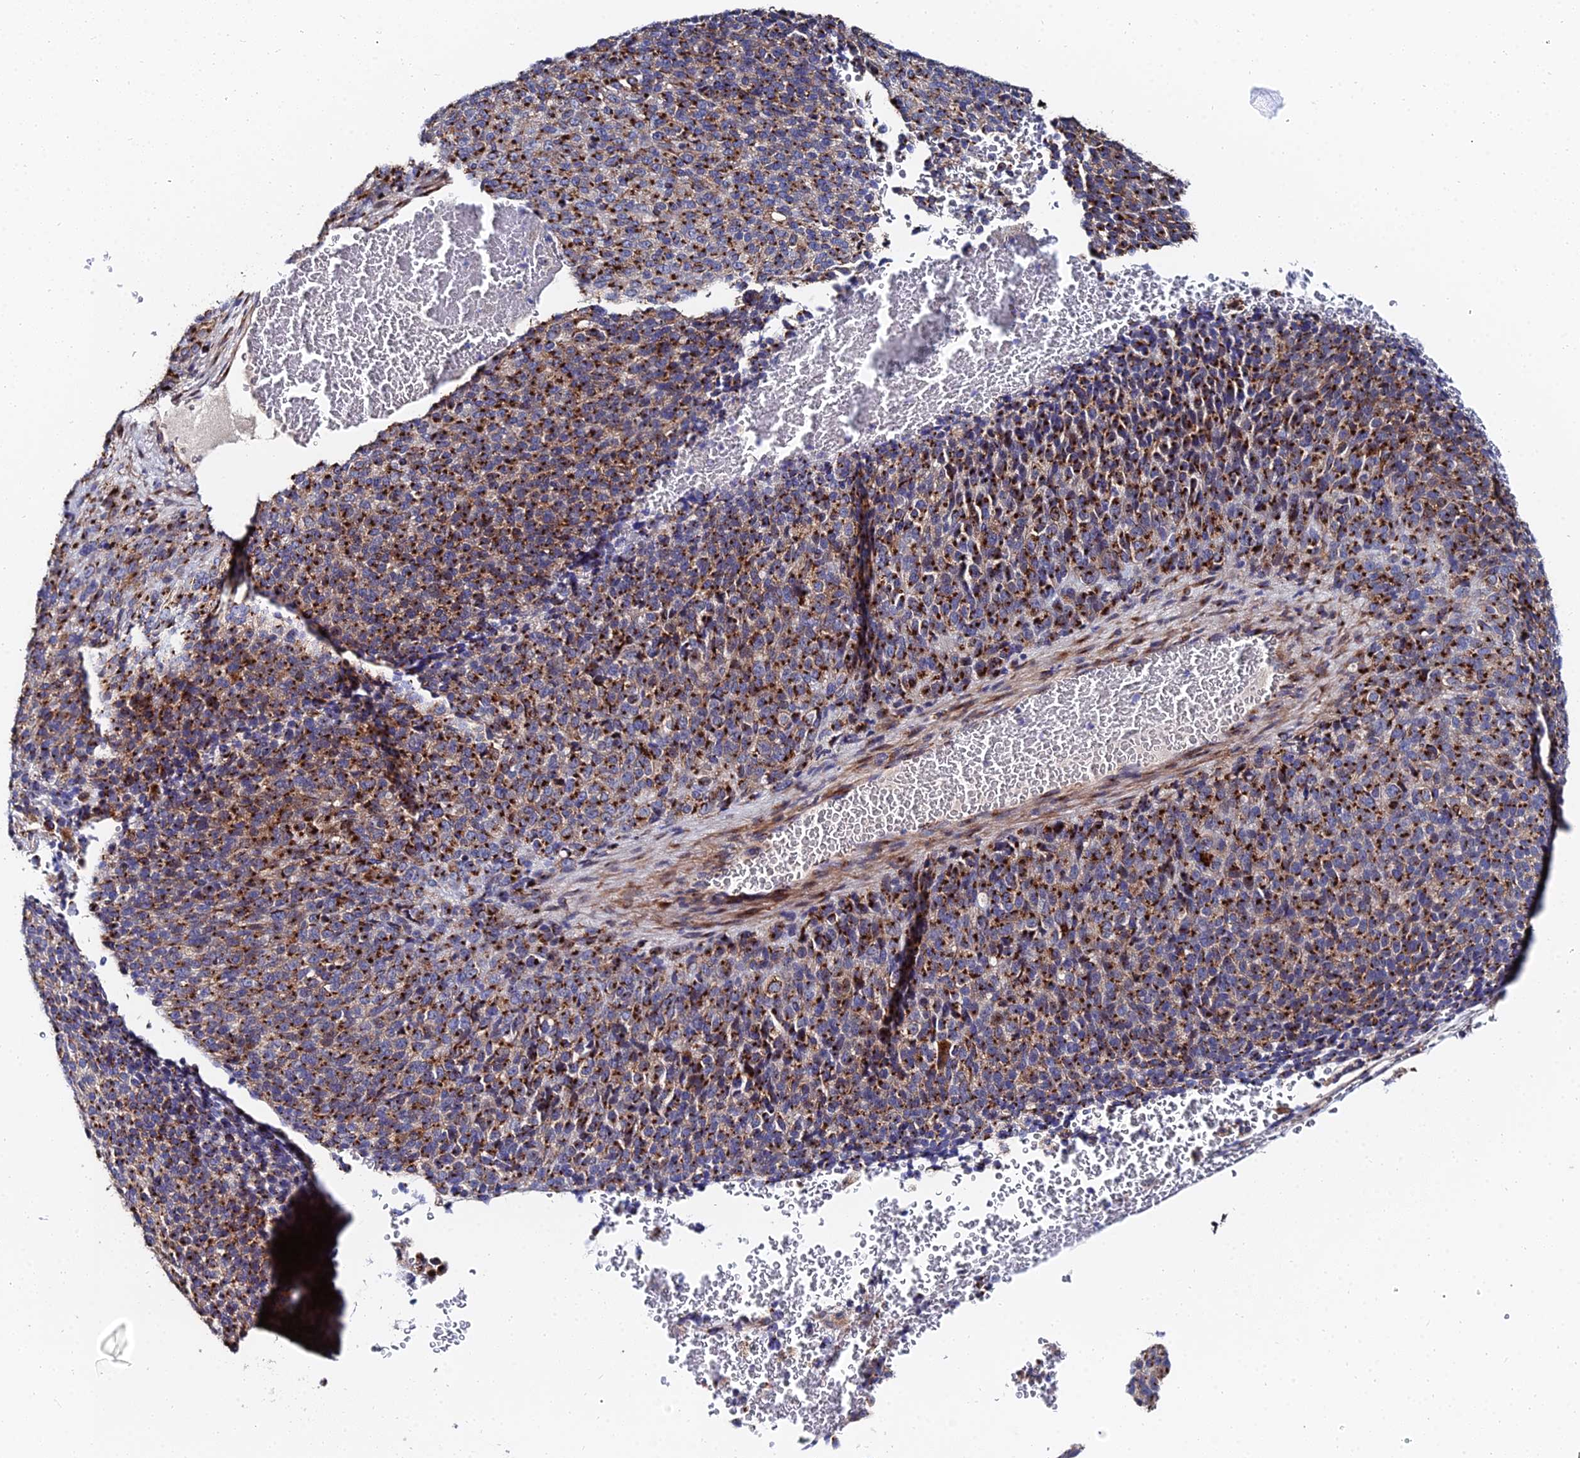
{"staining": {"intensity": "strong", "quantity": ">75%", "location": "cytoplasmic/membranous"}, "tissue": "melanoma", "cell_type": "Tumor cells", "image_type": "cancer", "snomed": [{"axis": "morphology", "description": "Malignant melanoma, Metastatic site"}, {"axis": "topography", "description": "Brain"}], "caption": "Tumor cells display high levels of strong cytoplasmic/membranous staining in approximately >75% of cells in human melanoma.", "gene": "BORCS8", "patient": {"sex": "female", "age": 56}}